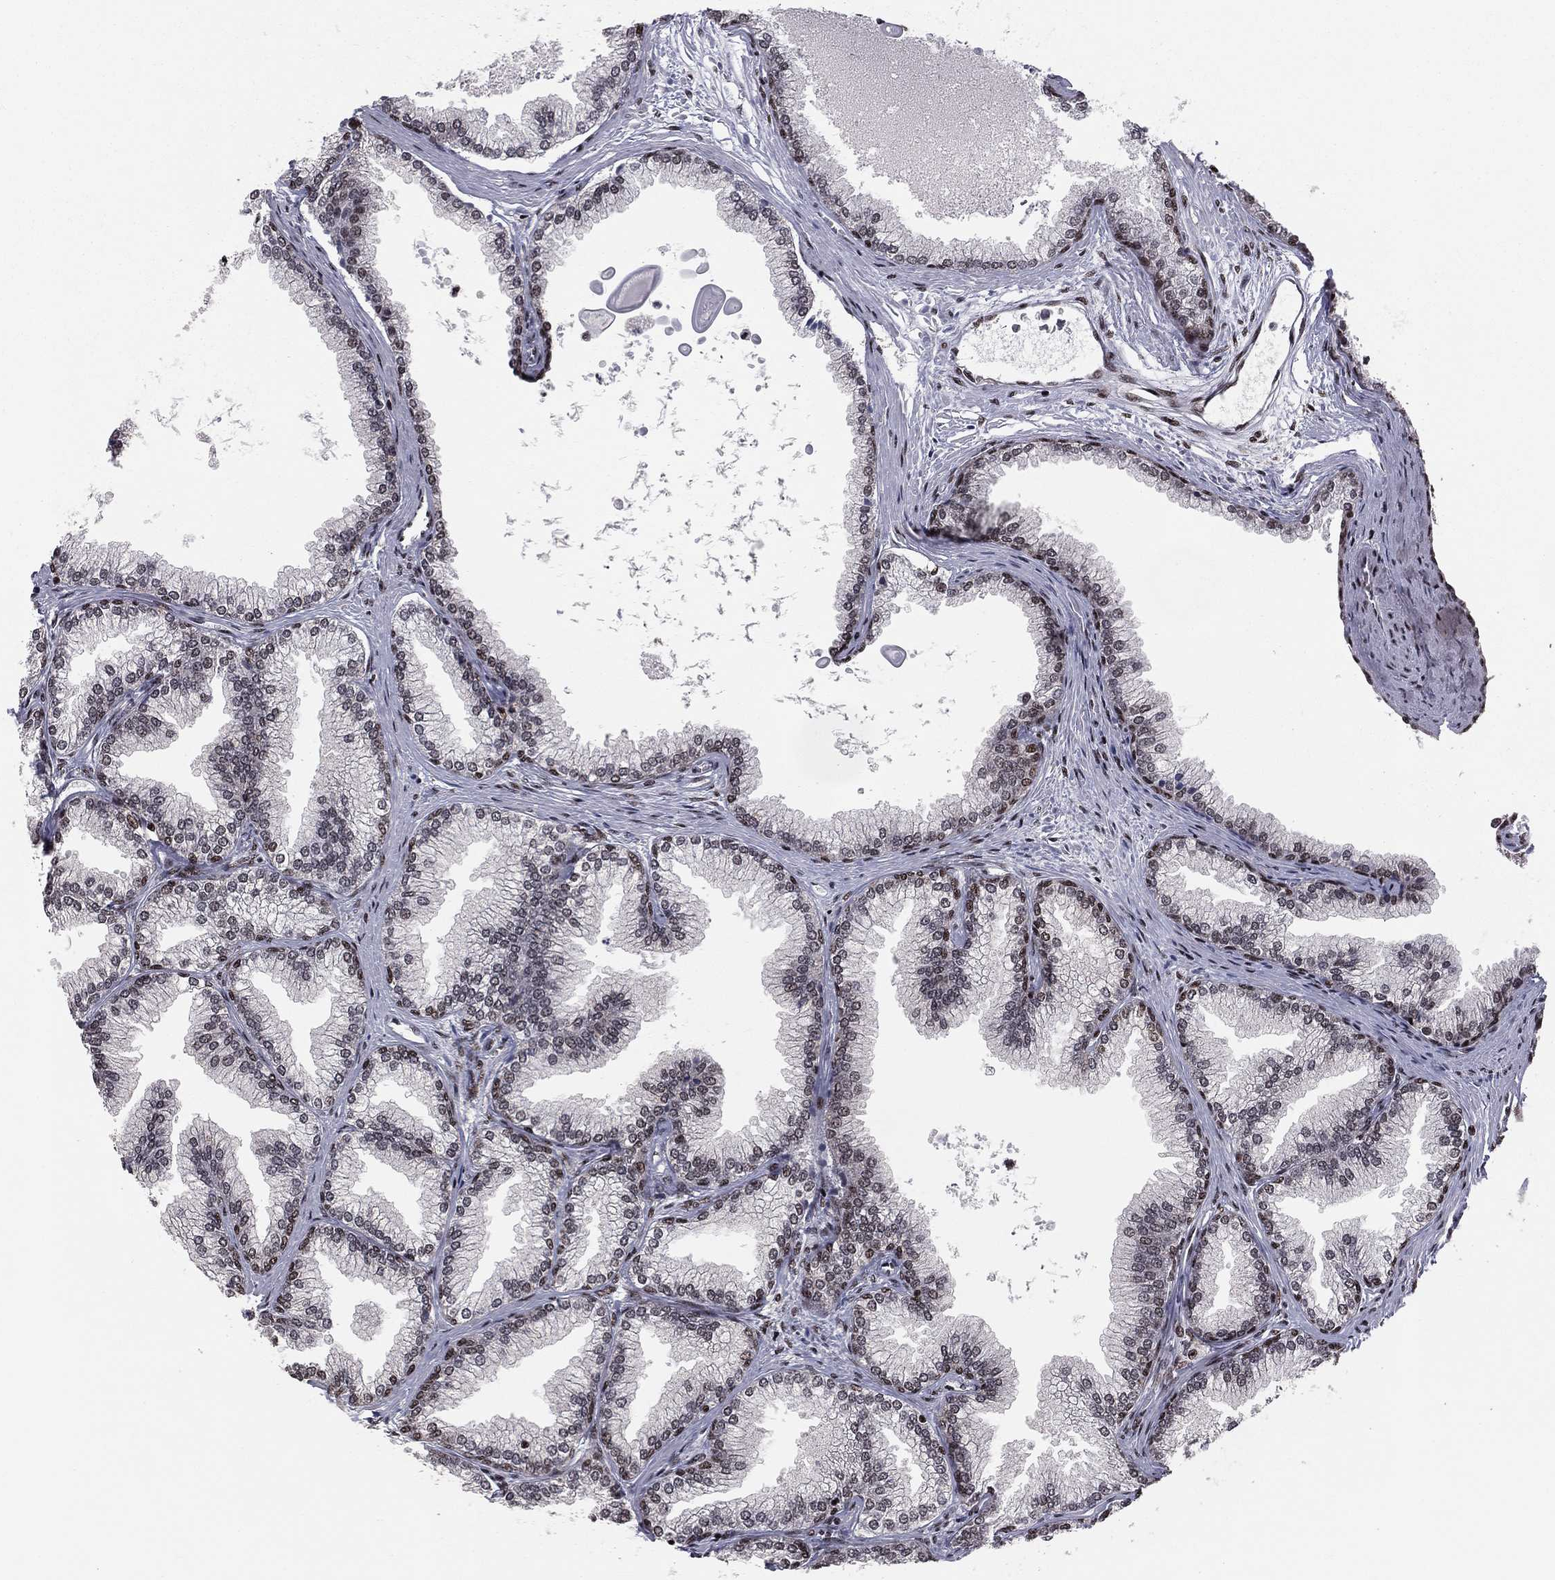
{"staining": {"intensity": "strong", "quantity": ">75%", "location": "nuclear"}, "tissue": "prostate", "cell_type": "Glandular cells", "image_type": "normal", "snomed": [{"axis": "morphology", "description": "Normal tissue, NOS"}, {"axis": "topography", "description": "Prostate"}], "caption": "Prostate stained for a protein (brown) exhibits strong nuclear positive positivity in about >75% of glandular cells.", "gene": "NFYB", "patient": {"sex": "male", "age": 72}}